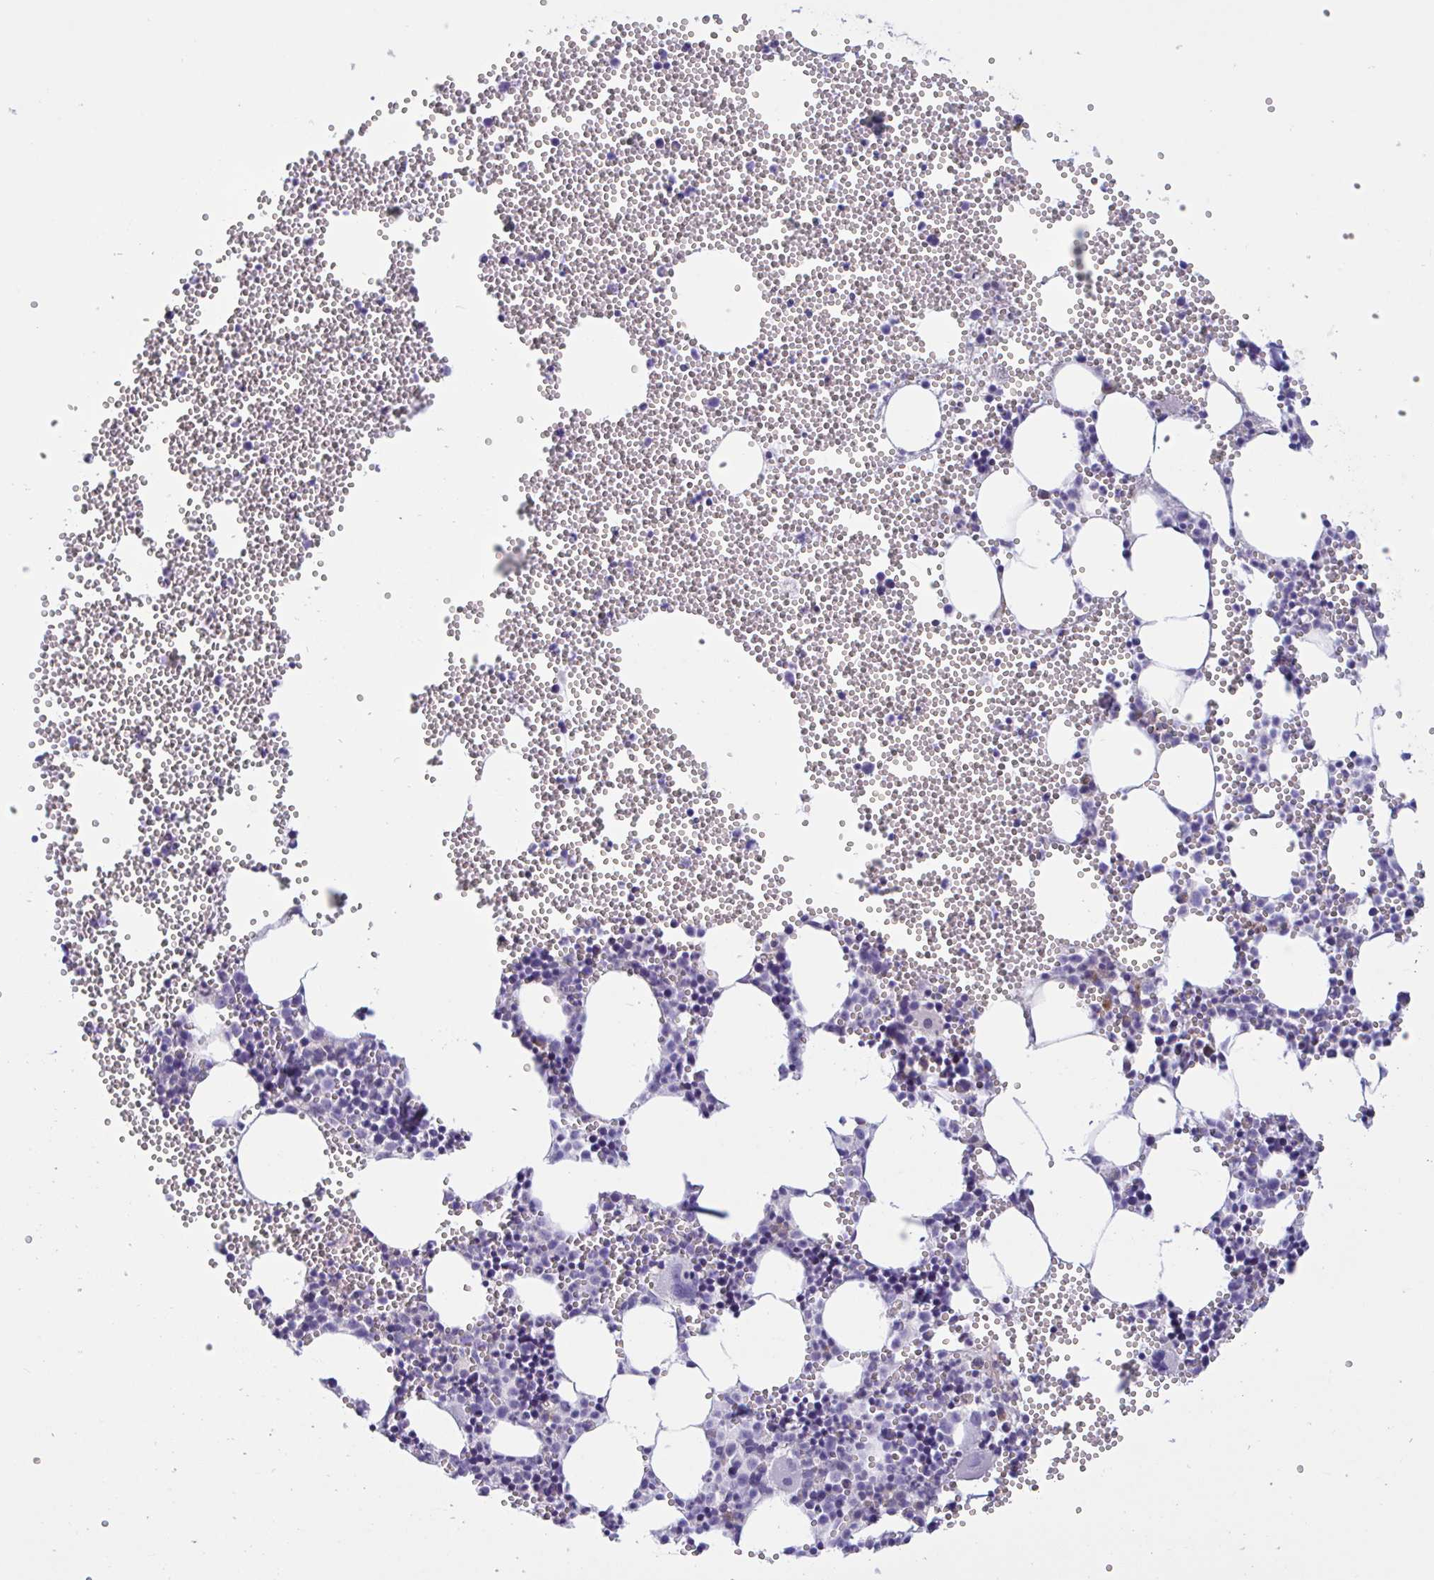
{"staining": {"intensity": "moderate", "quantity": "<25%", "location": "cytoplasmic/membranous"}, "tissue": "bone marrow", "cell_type": "Hematopoietic cells", "image_type": "normal", "snomed": [{"axis": "morphology", "description": "Normal tissue, NOS"}, {"axis": "topography", "description": "Bone marrow"}], "caption": "The photomicrograph shows staining of benign bone marrow, revealing moderate cytoplasmic/membranous protein staining (brown color) within hematopoietic cells.", "gene": "MS4A14", "patient": {"sex": "female", "age": 80}}